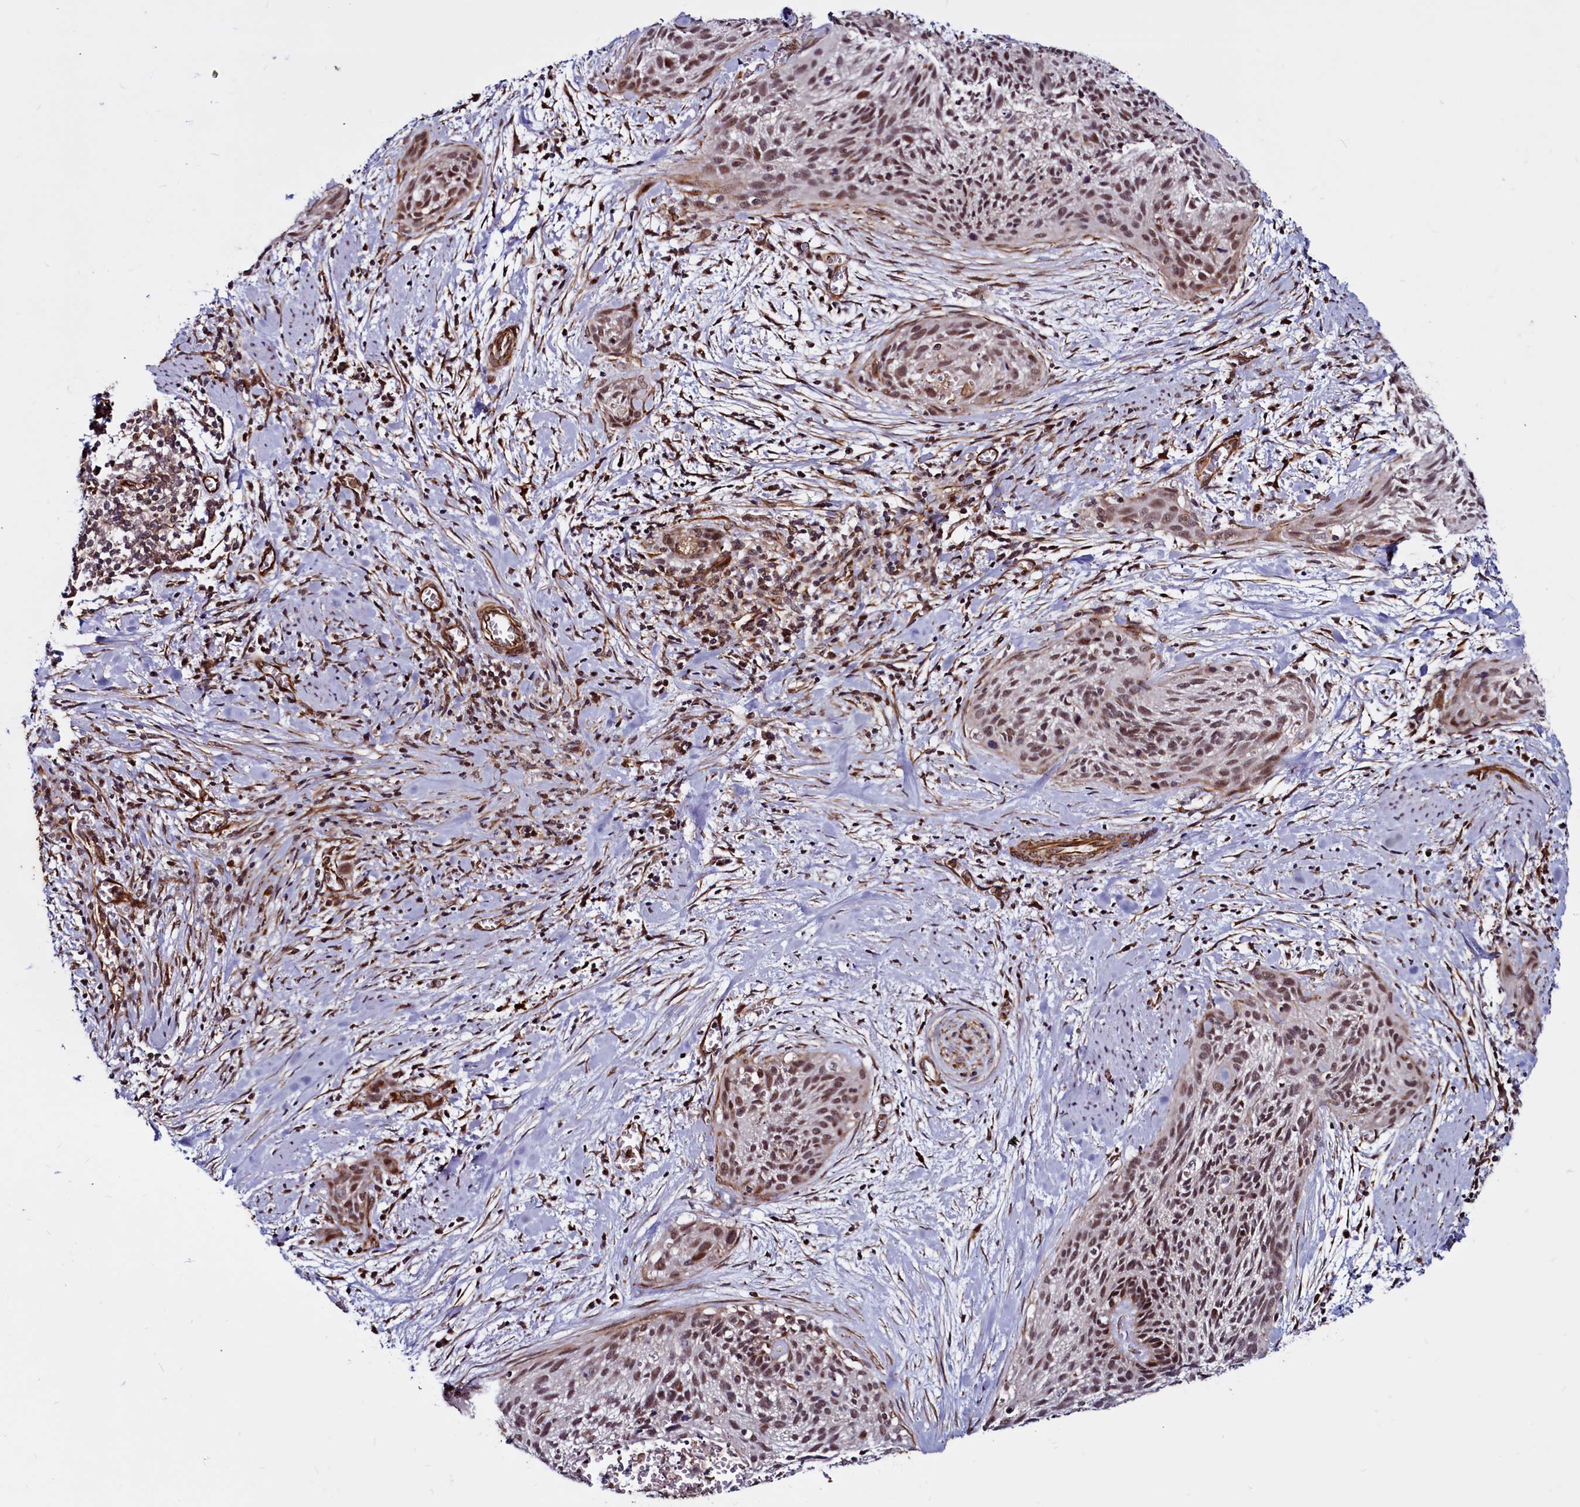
{"staining": {"intensity": "moderate", "quantity": ">75%", "location": "nuclear"}, "tissue": "cervical cancer", "cell_type": "Tumor cells", "image_type": "cancer", "snomed": [{"axis": "morphology", "description": "Squamous cell carcinoma, NOS"}, {"axis": "topography", "description": "Cervix"}], "caption": "Cervical cancer (squamous cell carcinoma) tissue exhibits moderate nuclear expression in about >75% of tumor cells", "gene": "CLK3", "patient": {"sex": "female", "age": 55}}